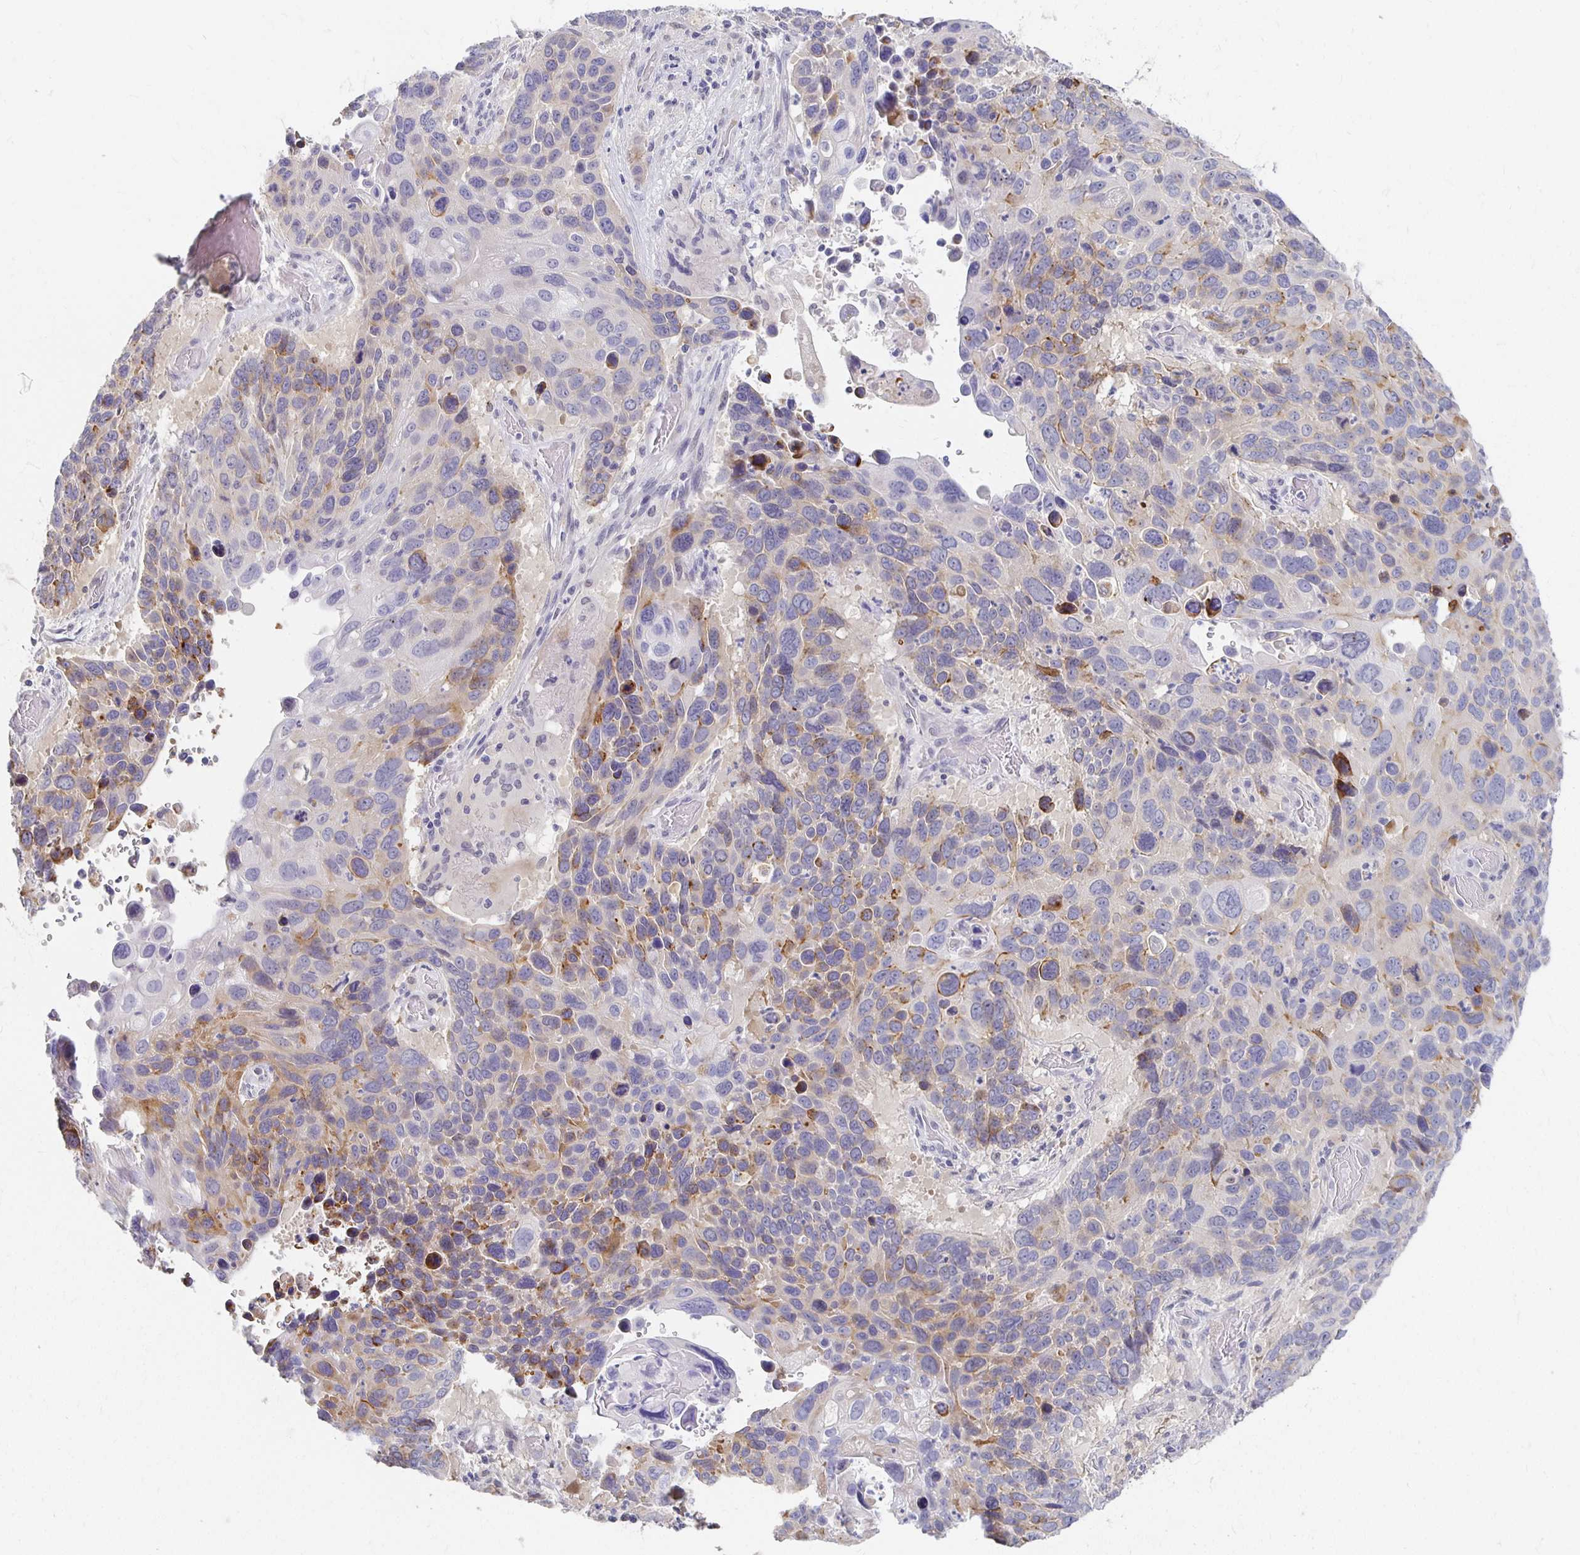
{"staining": {"intensity": "moderate", "quantity": "<25%", "location": "cytoplasmic/membranous"}, "tissue": "lung cancer", "cell_type": "Tumor cells", "image_type": "cancer", "snomed": [{"axis": "morphology", "description": "Squamous cell carcinoma, NOS"}, {"axis": "topography", "description": "Lung"}], "caption": "Moderate cytoplasmic/membranous staining is identified in about <25% of tumor cells in lung cancer.", "gene": "FKRP", "patient": {"sex": "male", "age": 68}}